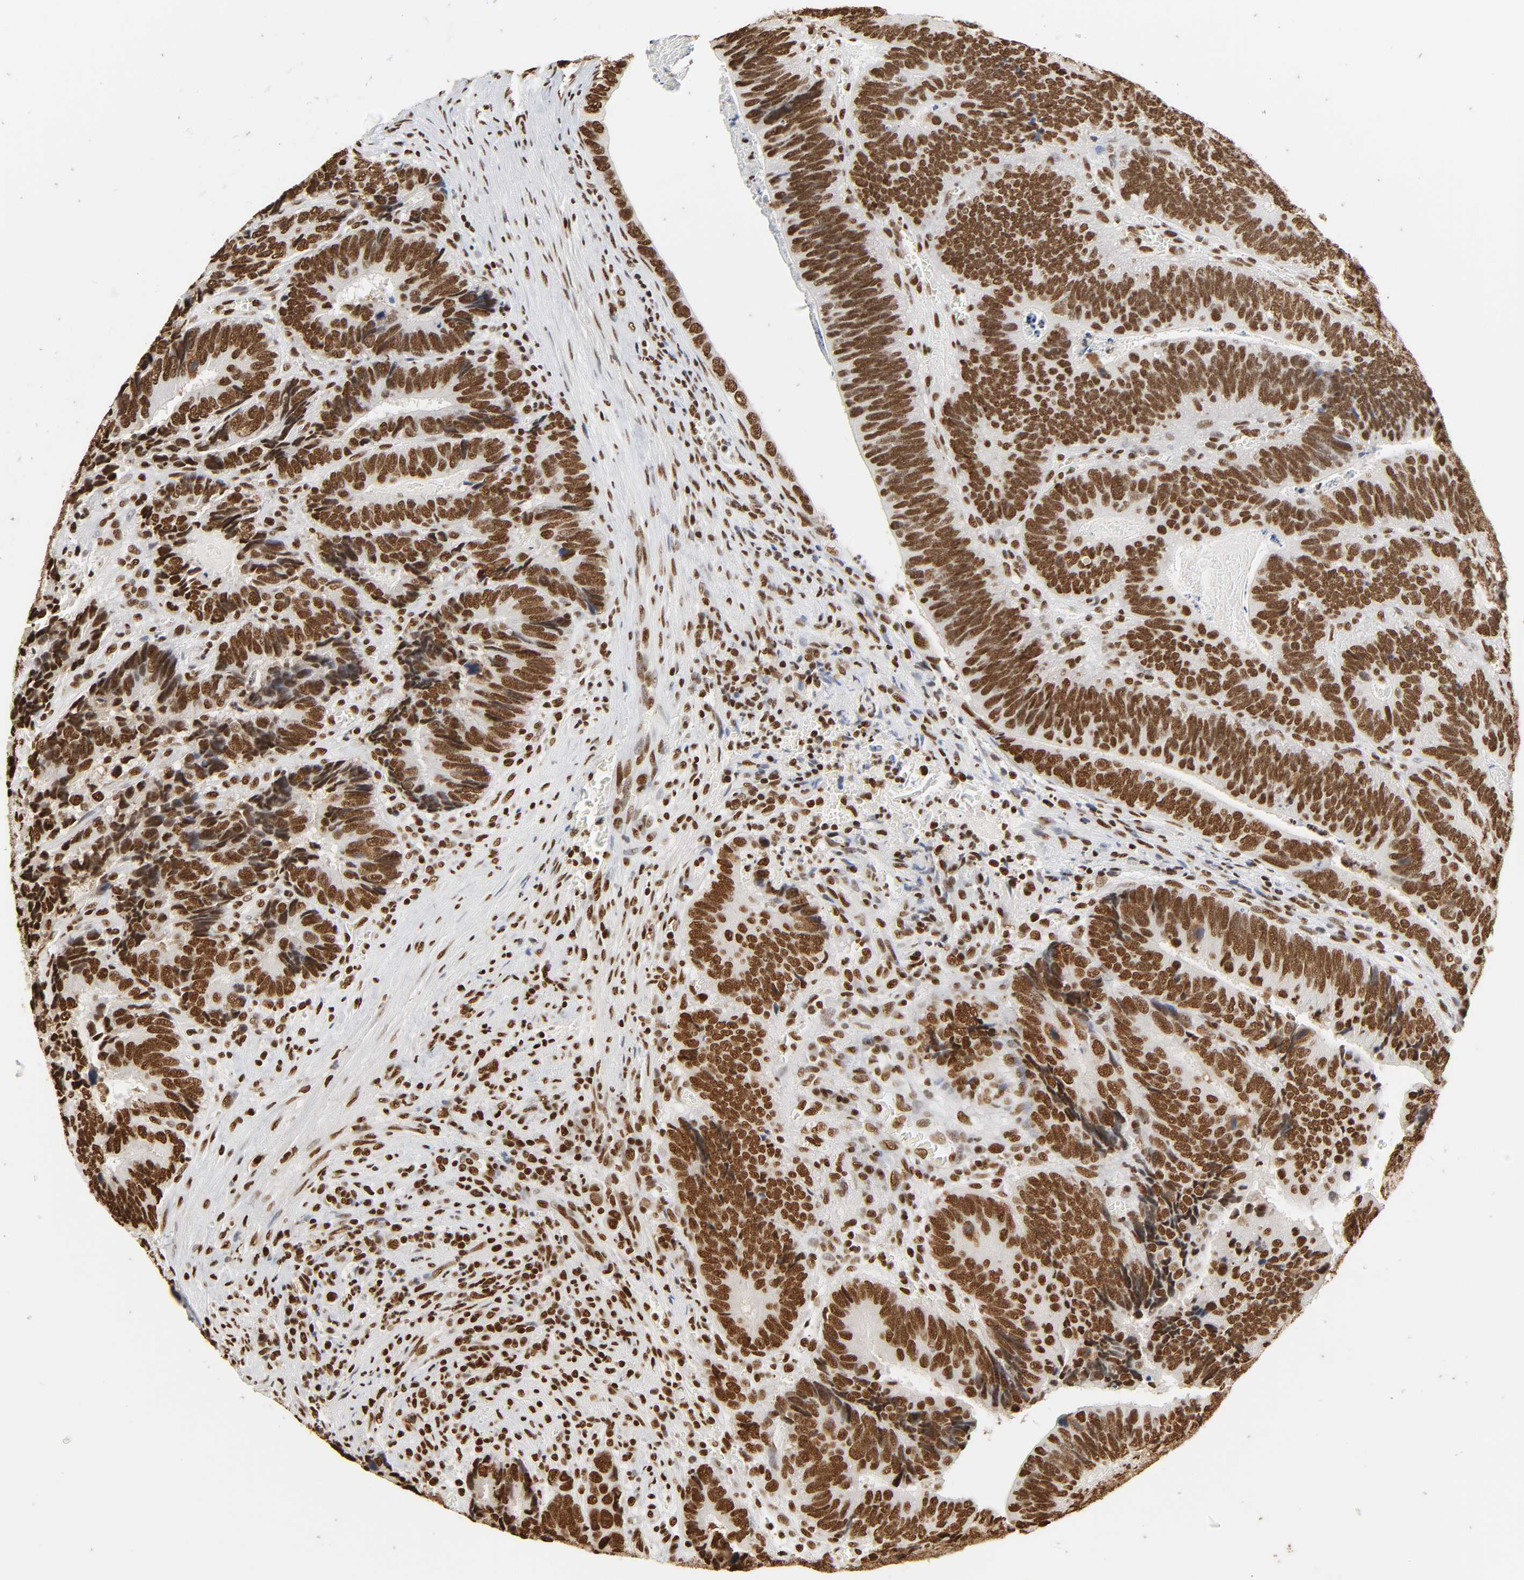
{"staining": {"intensity": "strong", "quantity": ">75%", "location": "nuclear"}, "tissue": "colorectal cancer", "cell_type": "Tumor cells", "image_type": "cancer", "snomed": [{"axis": "morphology", "description": "Adenocarcinoma, NOS"}, {"axis": "topography", "description": "Colon"}], "caption": "An immunohistochemistry photomicrograph of neoplastic tissue is shown. Protein staining in brown shows strong nuclear positivity in colorectal cancer within tumor cells.", "gene": "HNRNPC", "patient": {"sex": "male", "age": 72}}